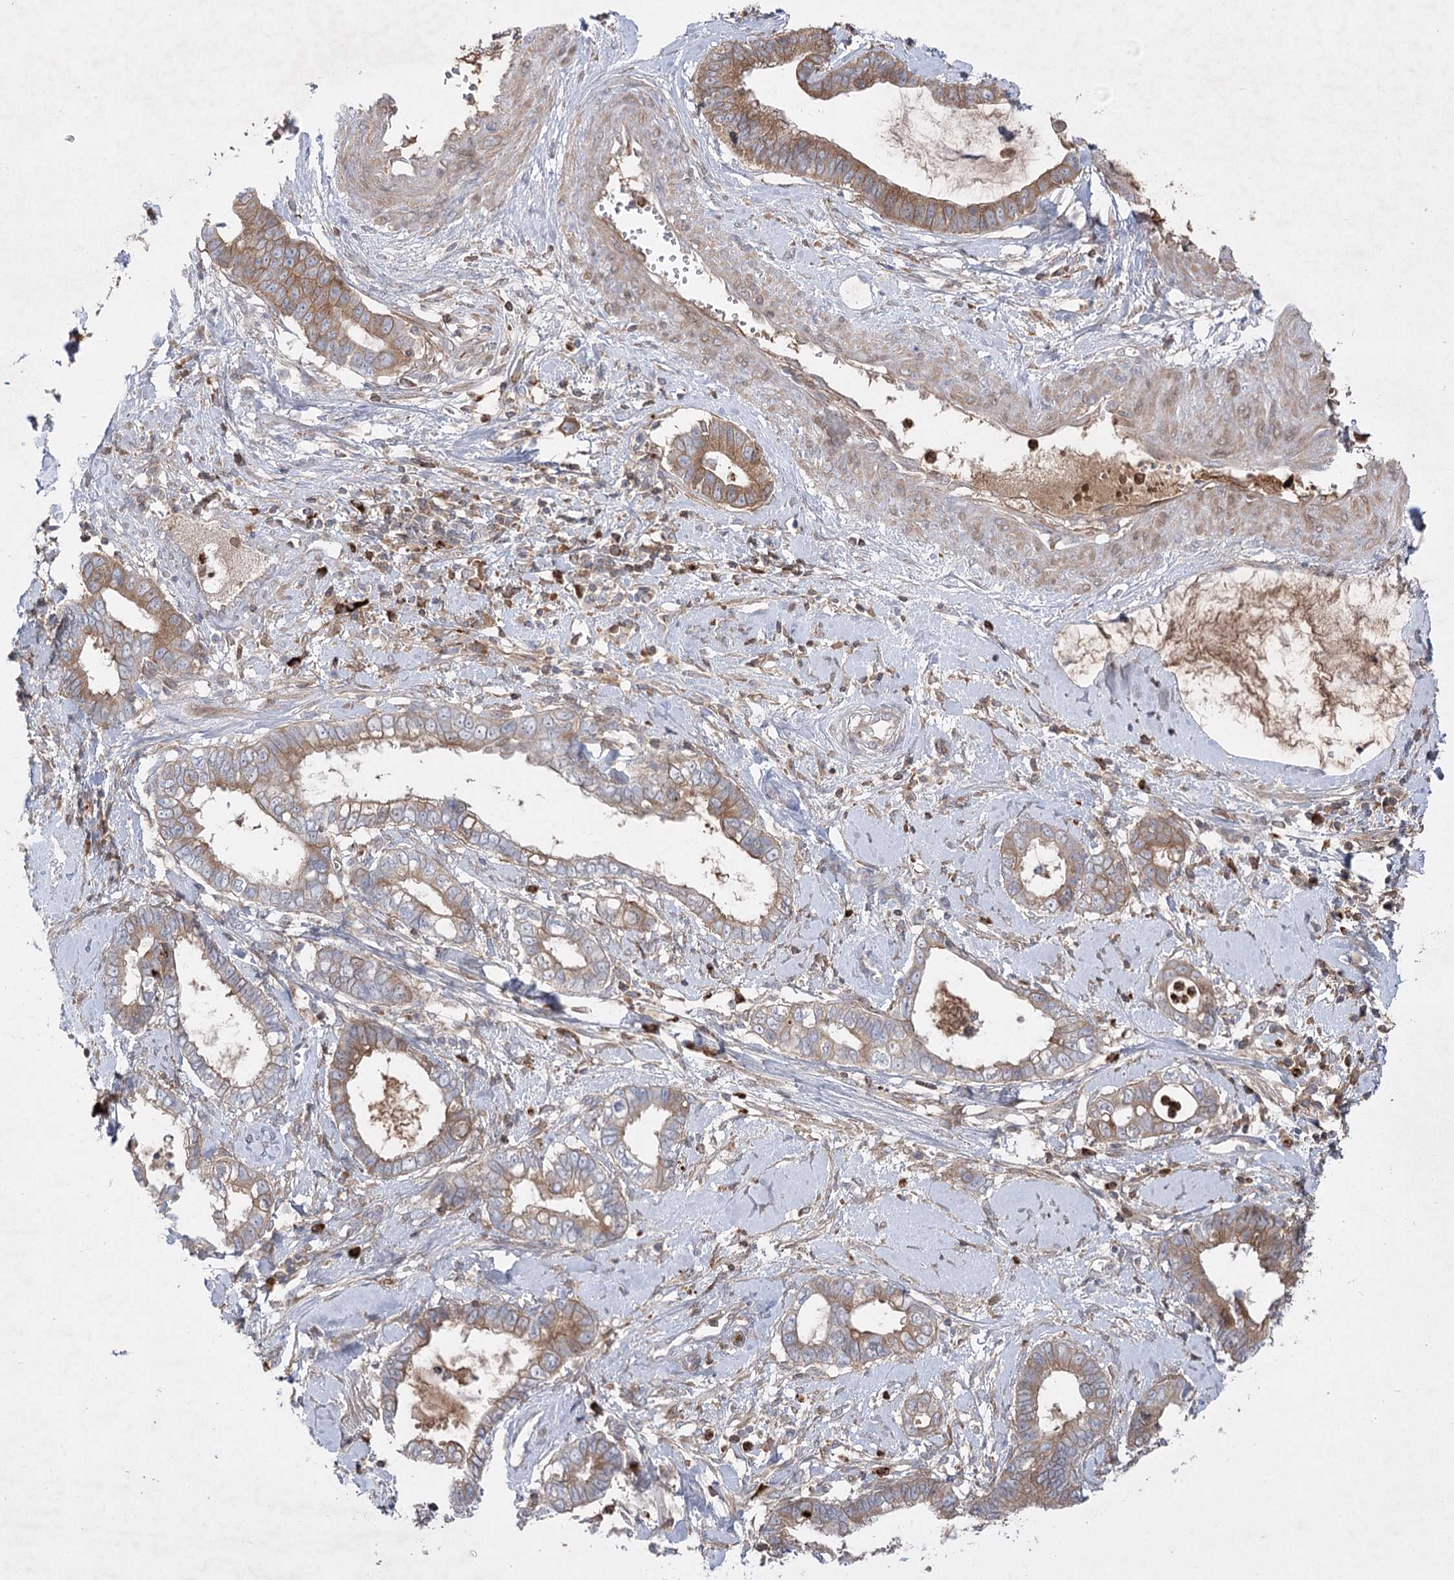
{"staining": {"intensity": "moderate", "quantity": "25%-75%", "location": "cytoplasmic/membranous"}, "tissue": "cervical cancer", "cell_type": "Tumor cells", "image_type": "cancer", "snomed": [{"axis": "morphology", "description": "Adenocarcinoma, NOS"}, {"axis": "topography", "description": "Cervix"}], "caption": "IHC staining of cervical adenocarcinoma, which reveals medium levels of moderate cytoplasmic/membranous staining in approximately 25%-75% of tumor cells indicating moderate cytoplasmic/membranous protein staining. The staining was performed using DAB (3,3'-diaminobenzidine) (brown) for protein detection and nuclei were counterstained in hematoxylin (blue).", "gene": "PLEKHA5", "patient": {"sex": "female", "age": 44}}